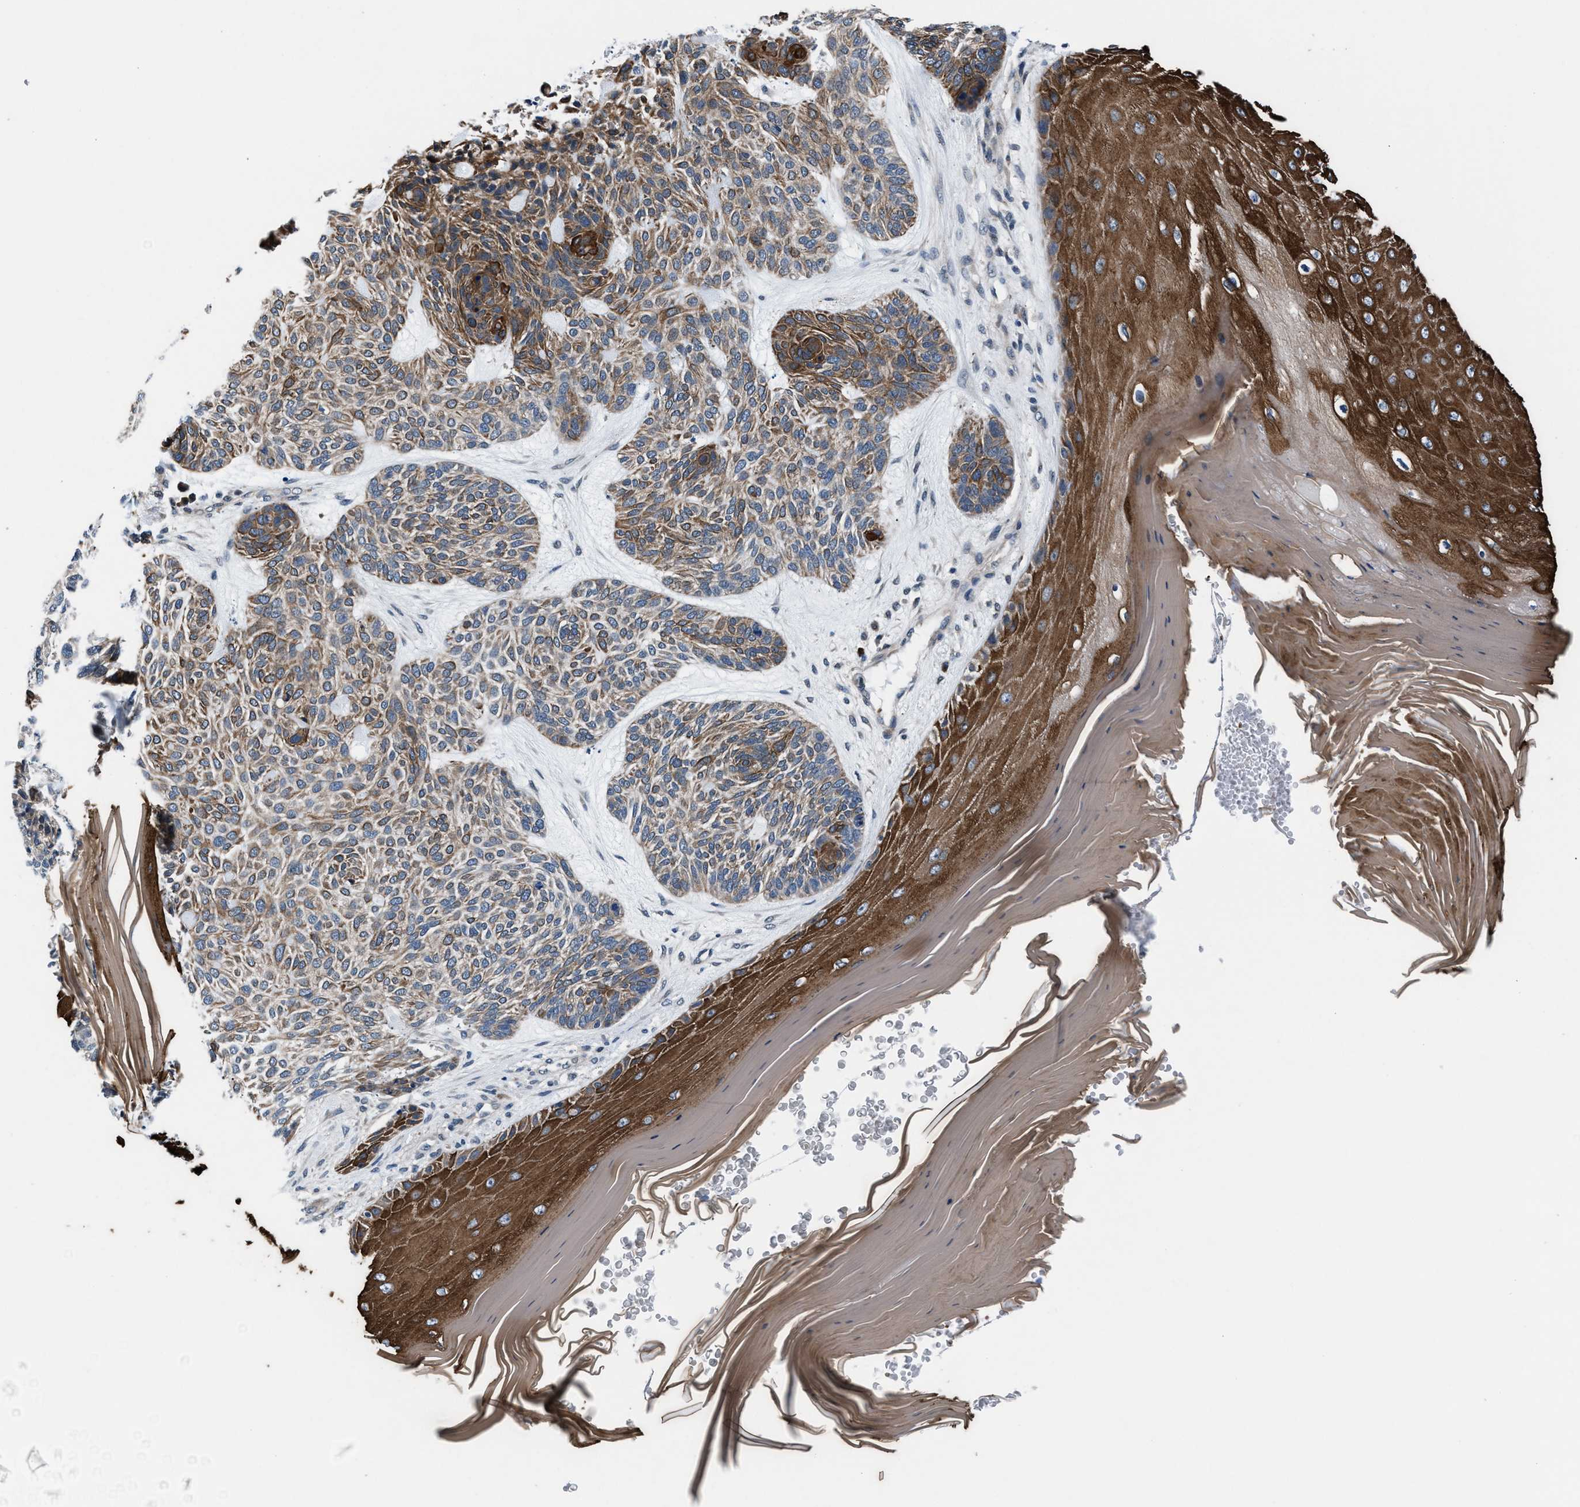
{"staining": {"intensity": "moderate", "quantity": "25%-75%", "location": "cytoplasmic/membranous"}, "tissue": "skin cancer", "cell_type": "Tumor cells", "image_type": "cancer", "snomed": [{"axis": "morphology", "description": "Basal cell carcinoma"}, {"axis": "topography", "description": "Skin"}], "caption": "Brown immunohistochemical staining in basal cell carcinoma (skin) displays moderate cytoplasmic/membranous positivity in approximately 25%-75% of tumor cells.", "gene": "PRPSAP2", "patient": {"sex": "male", "age": 55}}